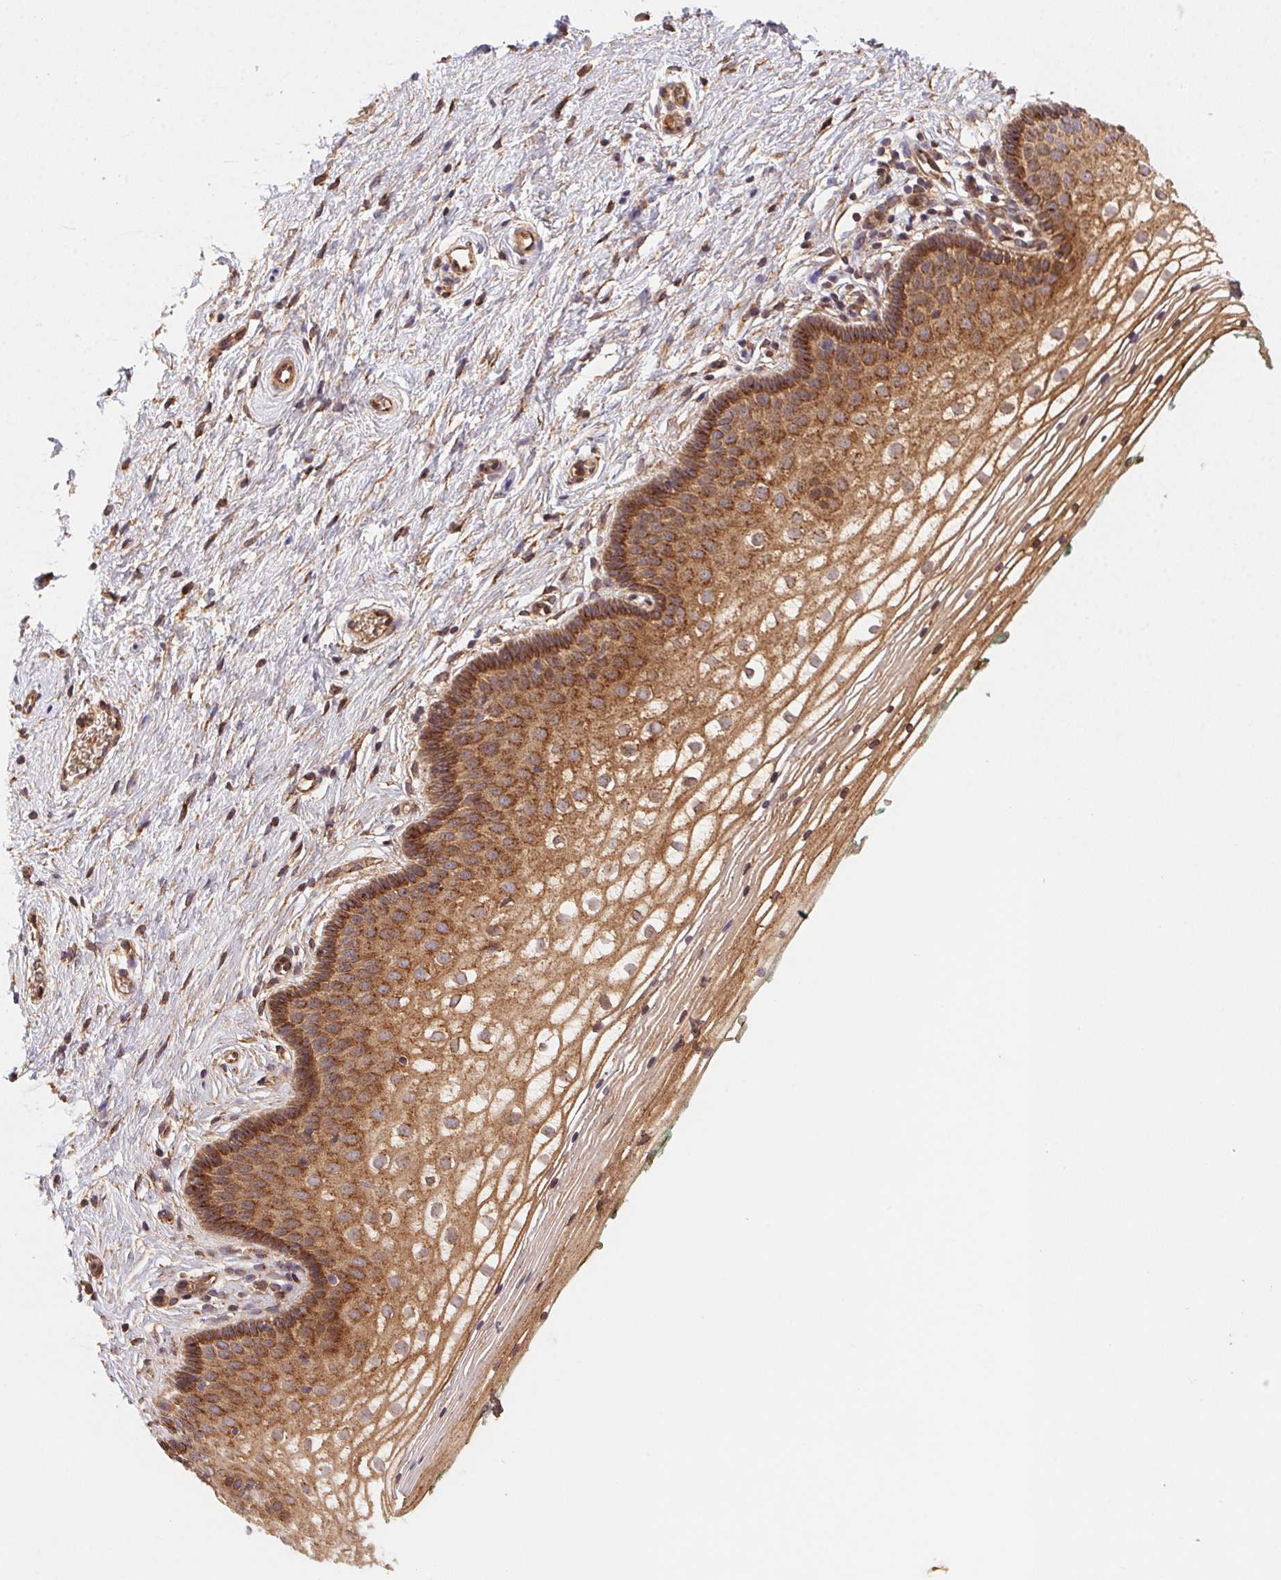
{"staining": {"intensity": "strong", "quantity": ">75%", "location": "cytoplasmic/membranous"}, "tissue": "vagina", "cell_type": "Squamous epithelial cells", "image_type": "normal", "snomed": [{"axis": "morphology", "description": "Normal tissue, NOS"}, {"axis": "topography", "description": "Vagina"}], "caption": "DAB immunohistochemical staining of normal vagina demonstrates strong cytoplasmic/membranous protein expression in about >75% of squamous epithelial cells. Ihc stains the protein in brown and the nuclei are stained blue.", "gene": "USE1", "patient": {"sex": "female", "age": 36}}